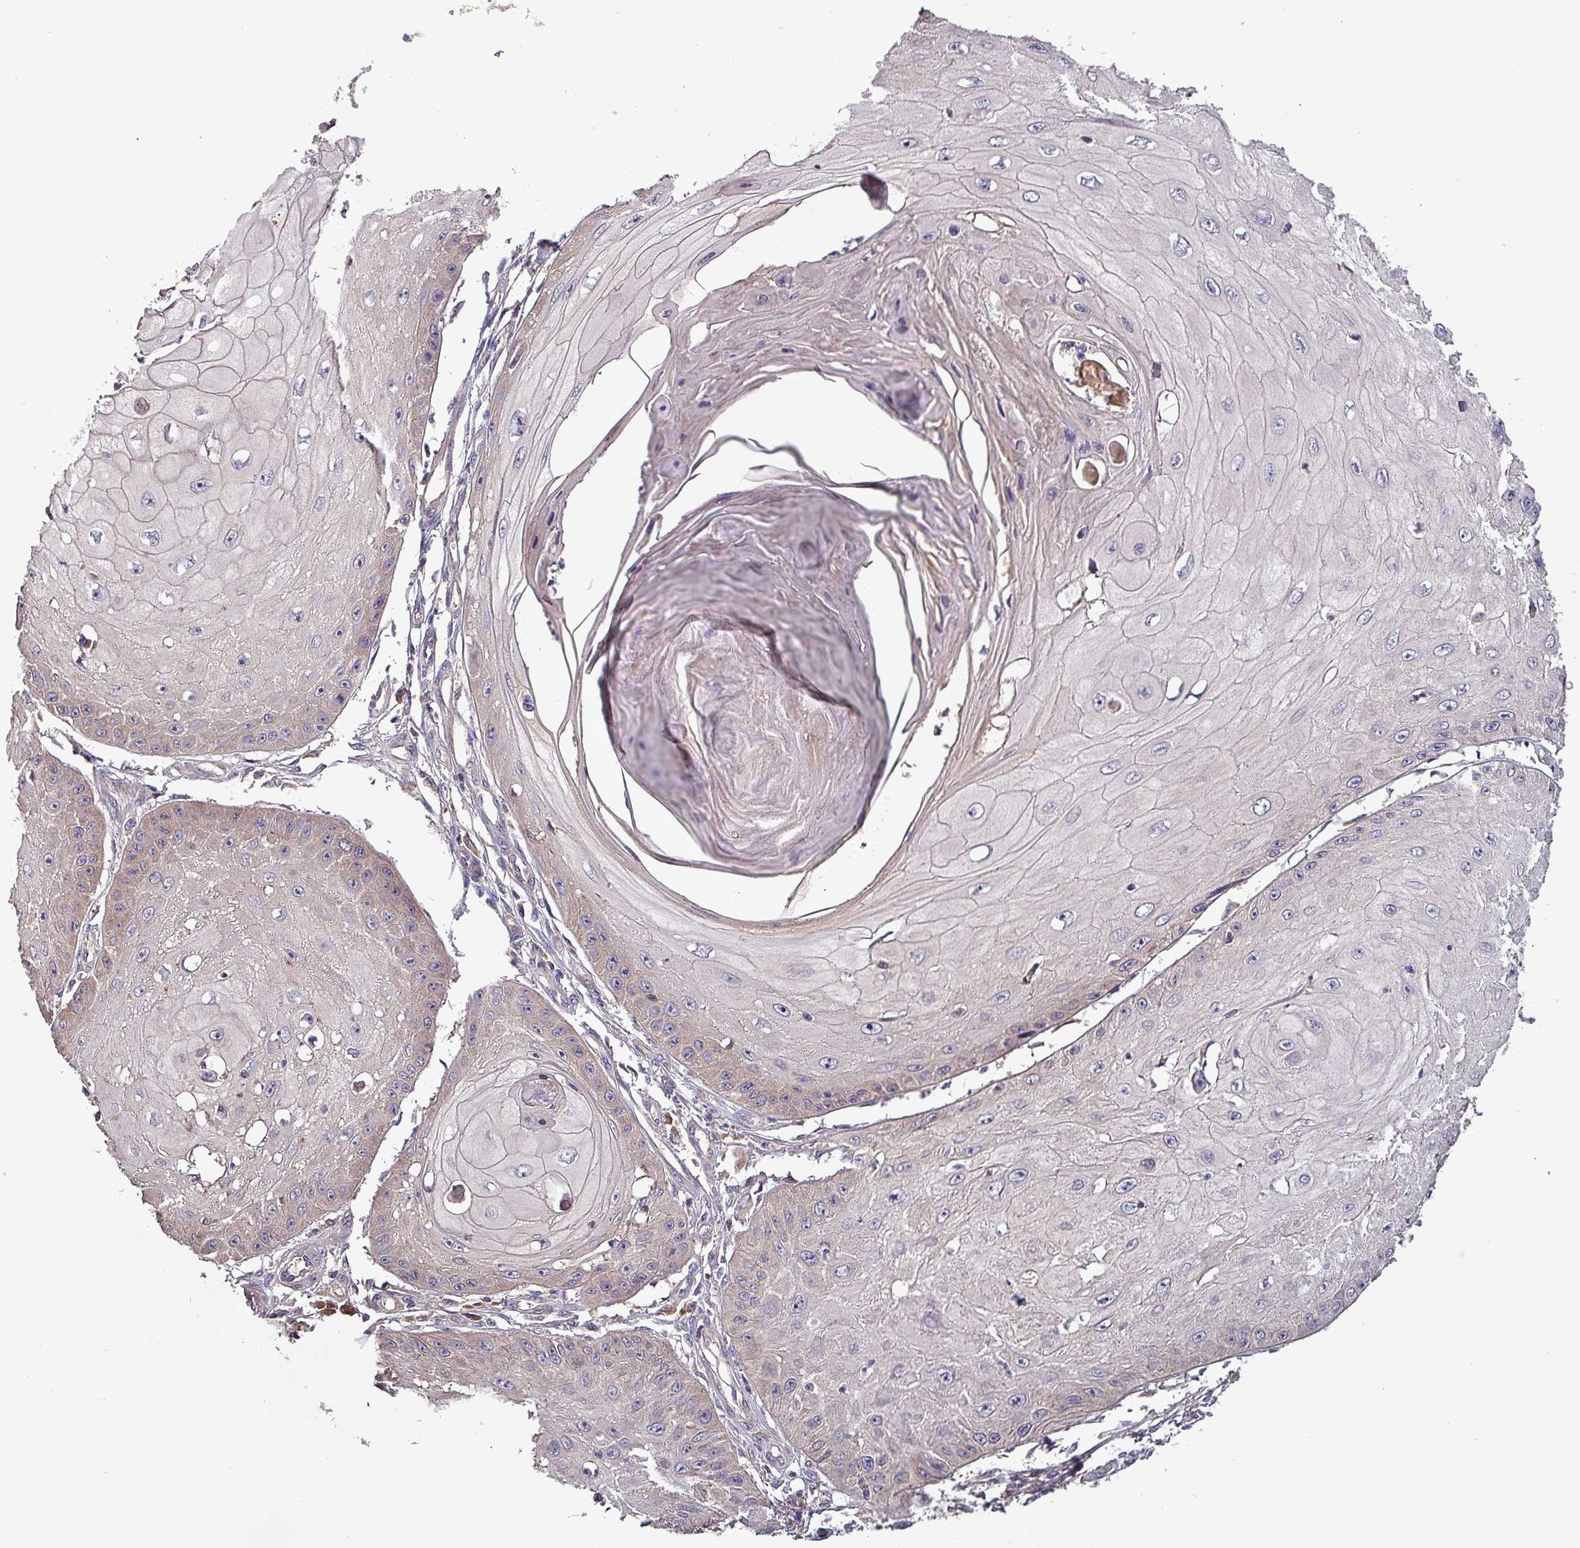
{"staining": {"intensity": "weak", "quantity": "<25%", "location": "cytoplasmic/membranous"}, "tissue": "skin cancer", "cell_type": "Tumor cells", "image_type": "cancer", "snomed": [{"axis": "morphology", "description": "Squamous cell carcinoma, NOS"}, {"axis": "topography", "description": "Skin"}], "caption": "Human squamous cell carcinoma (skin) stained for a protein using immunohistochemistry (IHC) exhibits no expression in tumor cells.", "gene": "PAFAH1B2", "patient": {"sex": "male", "age": 70}}